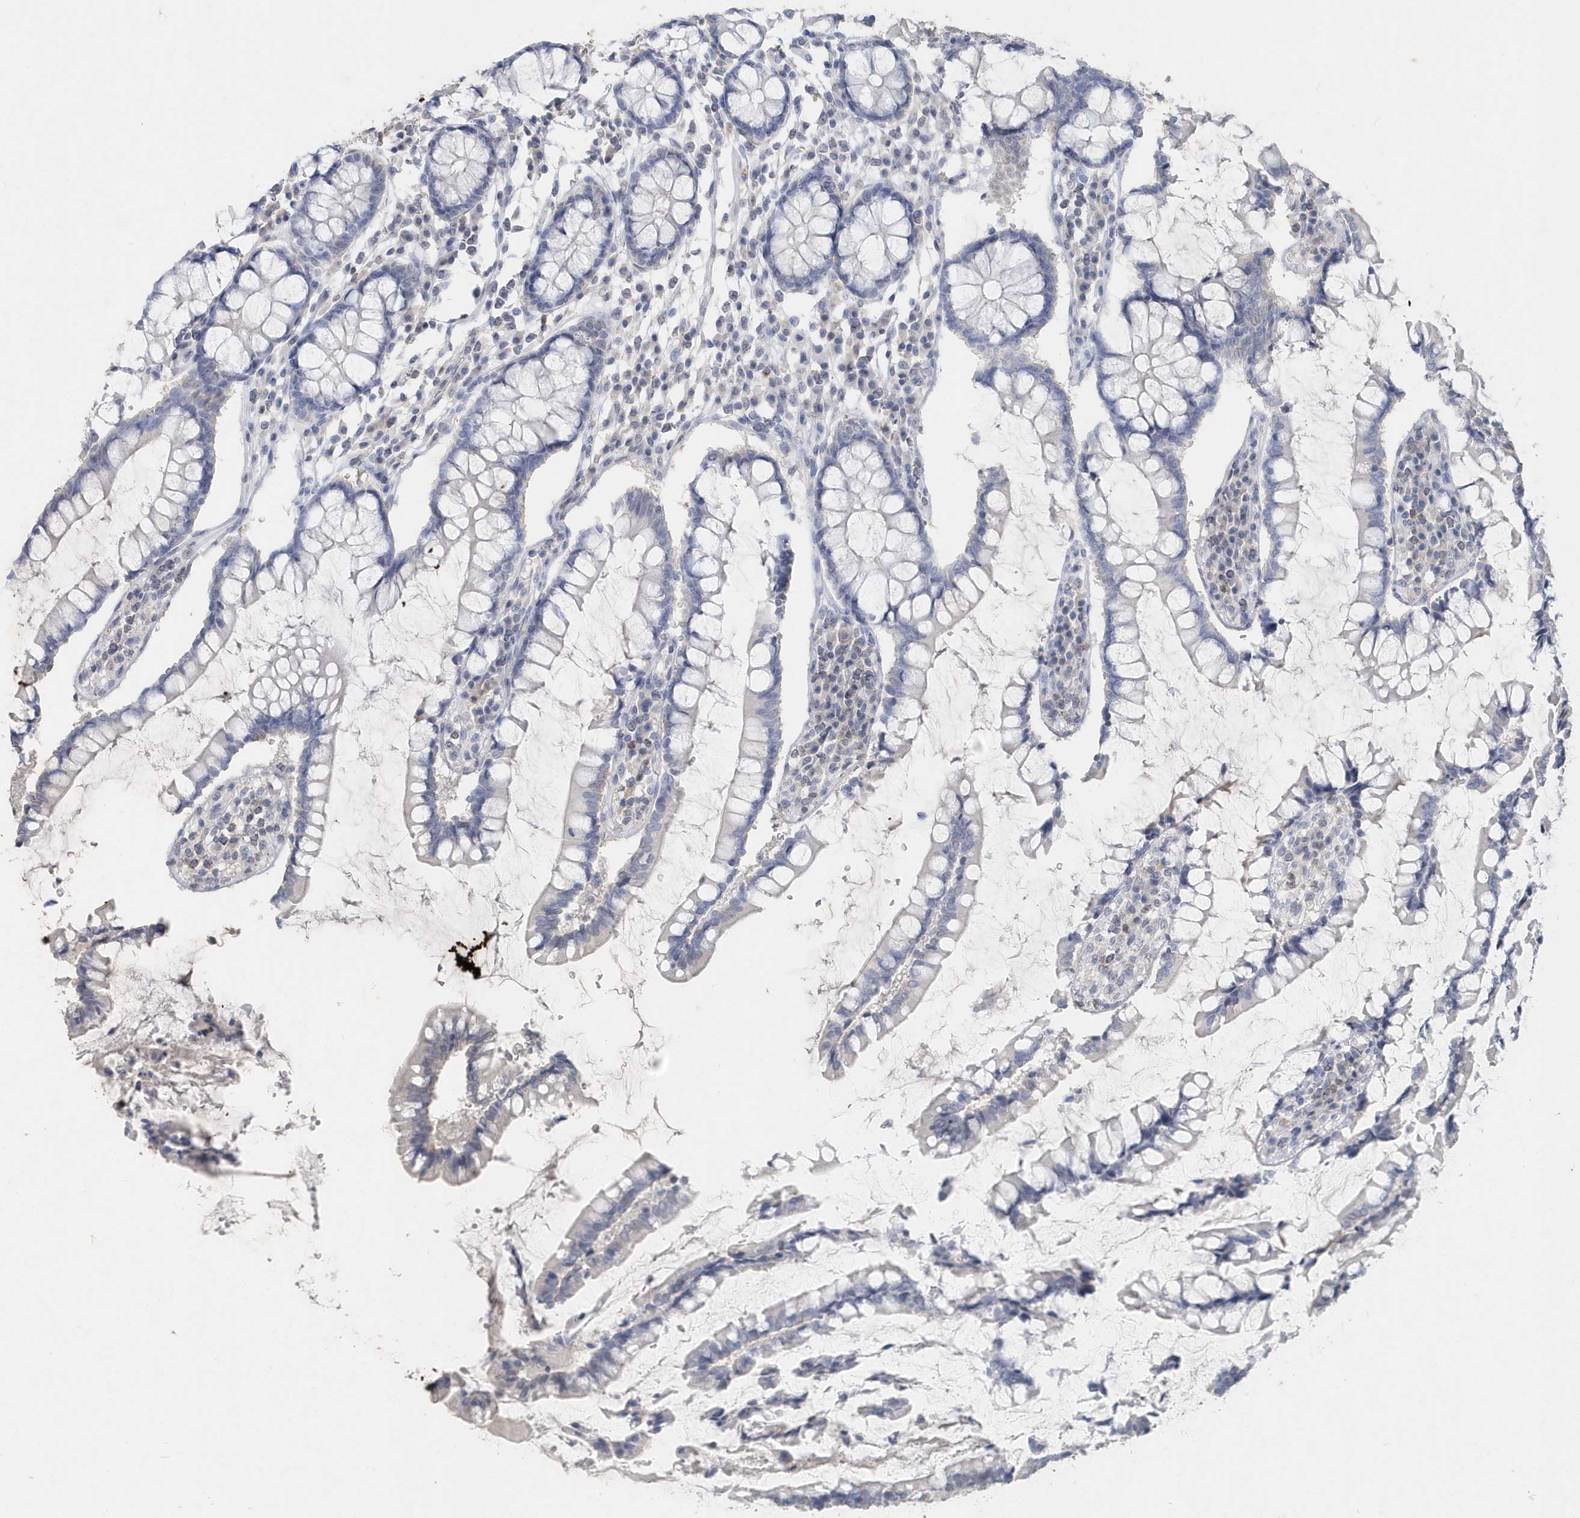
{"staining": {"intensity": "negative", "quantity": "none", "location": "none"}, "tissue": "colon", "cell_type": "Endothelial cells", "image_type": "normal", "snomed": [{"axis": "morphology", "description": "Normal tissue, NOS"}, {"axis": "topography", "description": "Colon"}], "caption": "IHC photomicrograph of benign colon: human colon stained with DAB (3,3'-diaminobenzidine) demonstrates no significant protein expression in endothelial cells. (DAB (3,3'-diaminobenzidine) IHC, high magnification).", "gene": "PDCD1", "patient": {"sex": "female", "age": 79}}